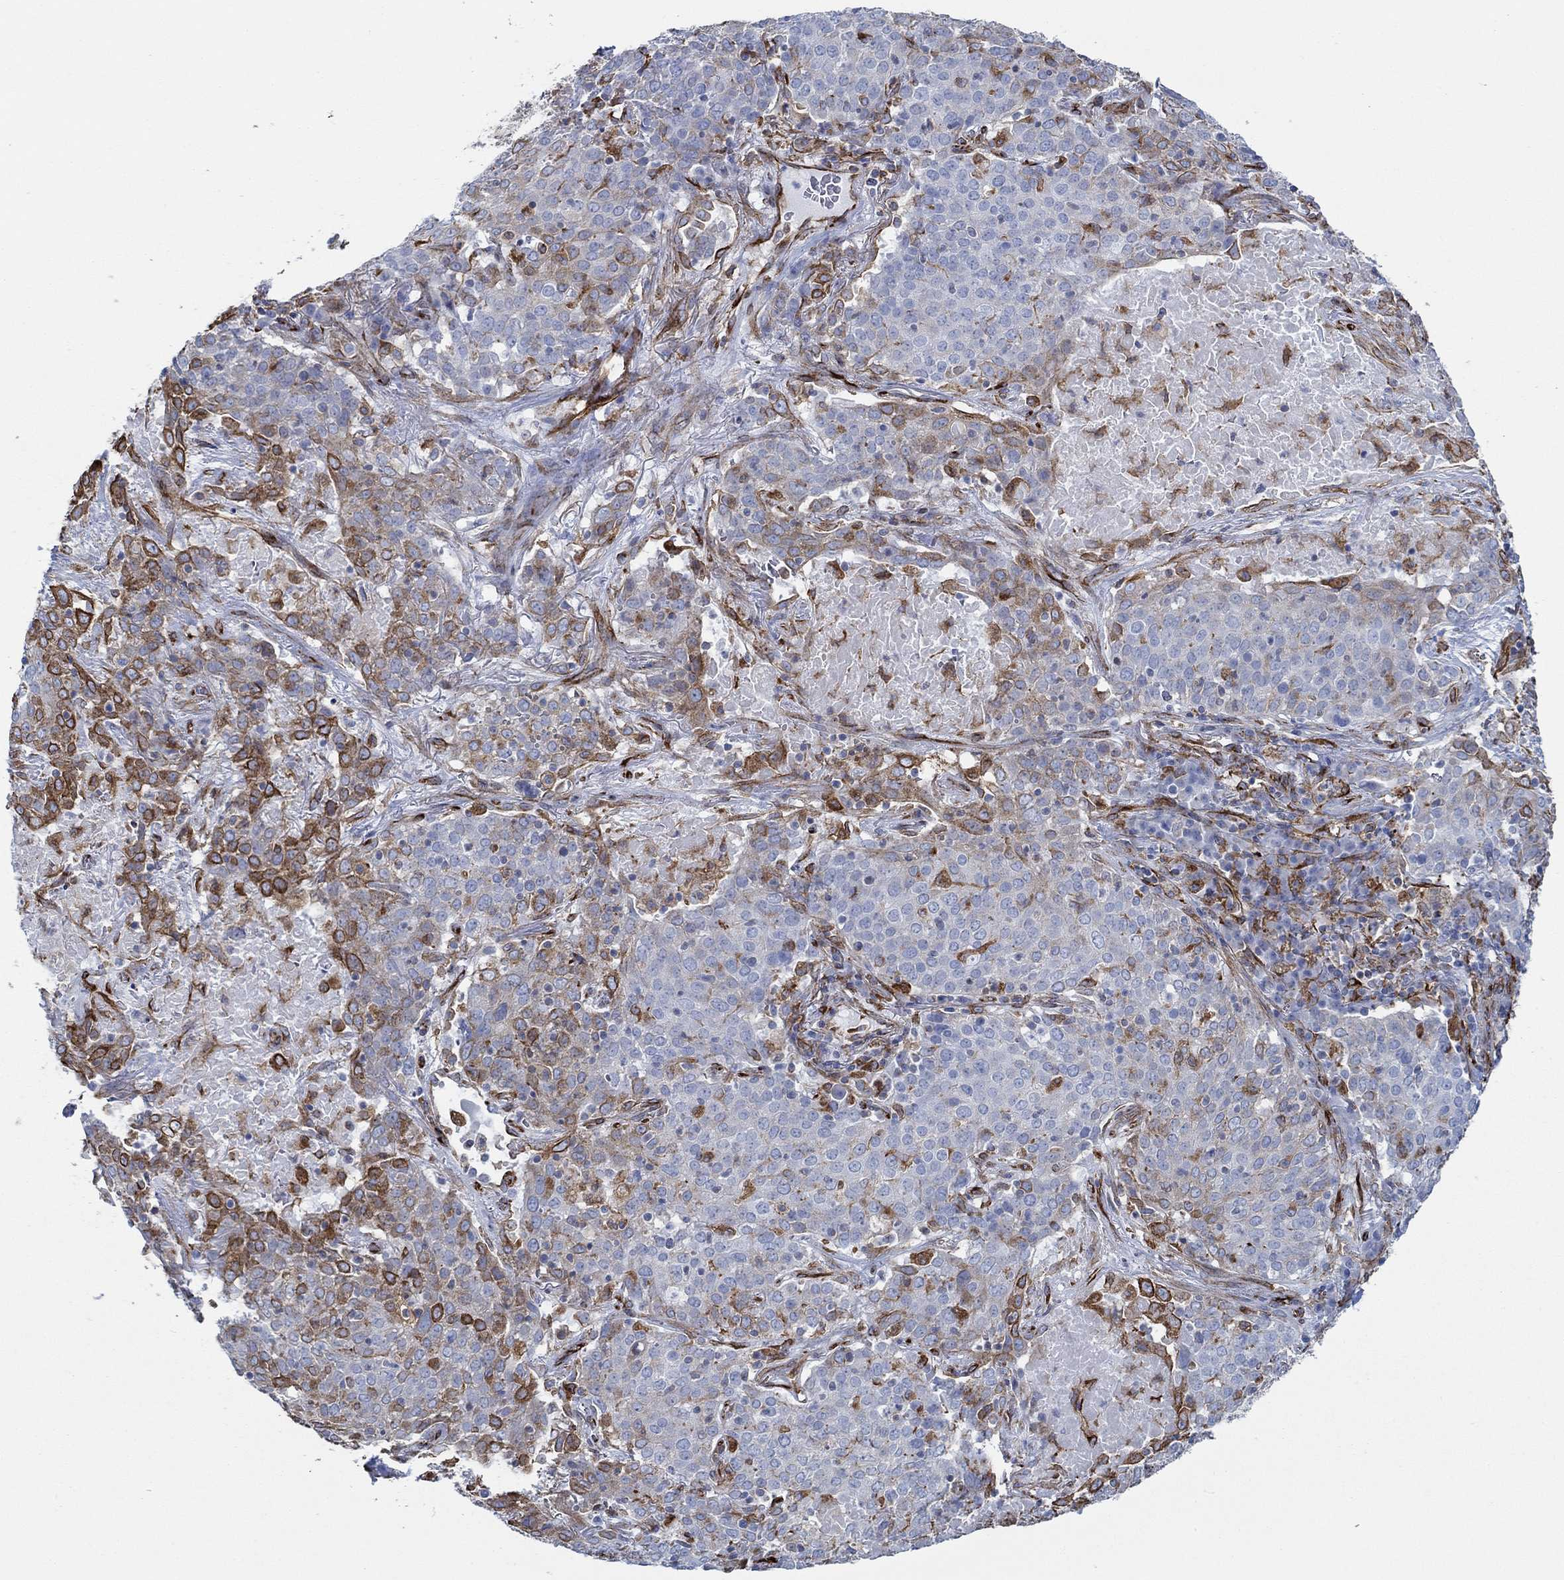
{"staining": {"intensity": "strong", "quantity": "25%-75%", "location": "cytoplasmic/membranous"}, "tissue": "lung cancer", "cell_type": "Tumor cells", "image_type": "cancer", "snomed": [{"axis": "morphology", "description": "Squamous cell carcinoma, NOS"}, {"axis": "topography", "description": "Lung"}], "caption": "Immunohistochemical staining of lung cancer displays strong cytoplasmic/membranous protein staining in approximately 25%-75% of tumor cells. (brown staining indicates protein expression, while blue staining denotes nuclei).", "gene": "STC2", "patient": {"sex": "male", "age": 82}}